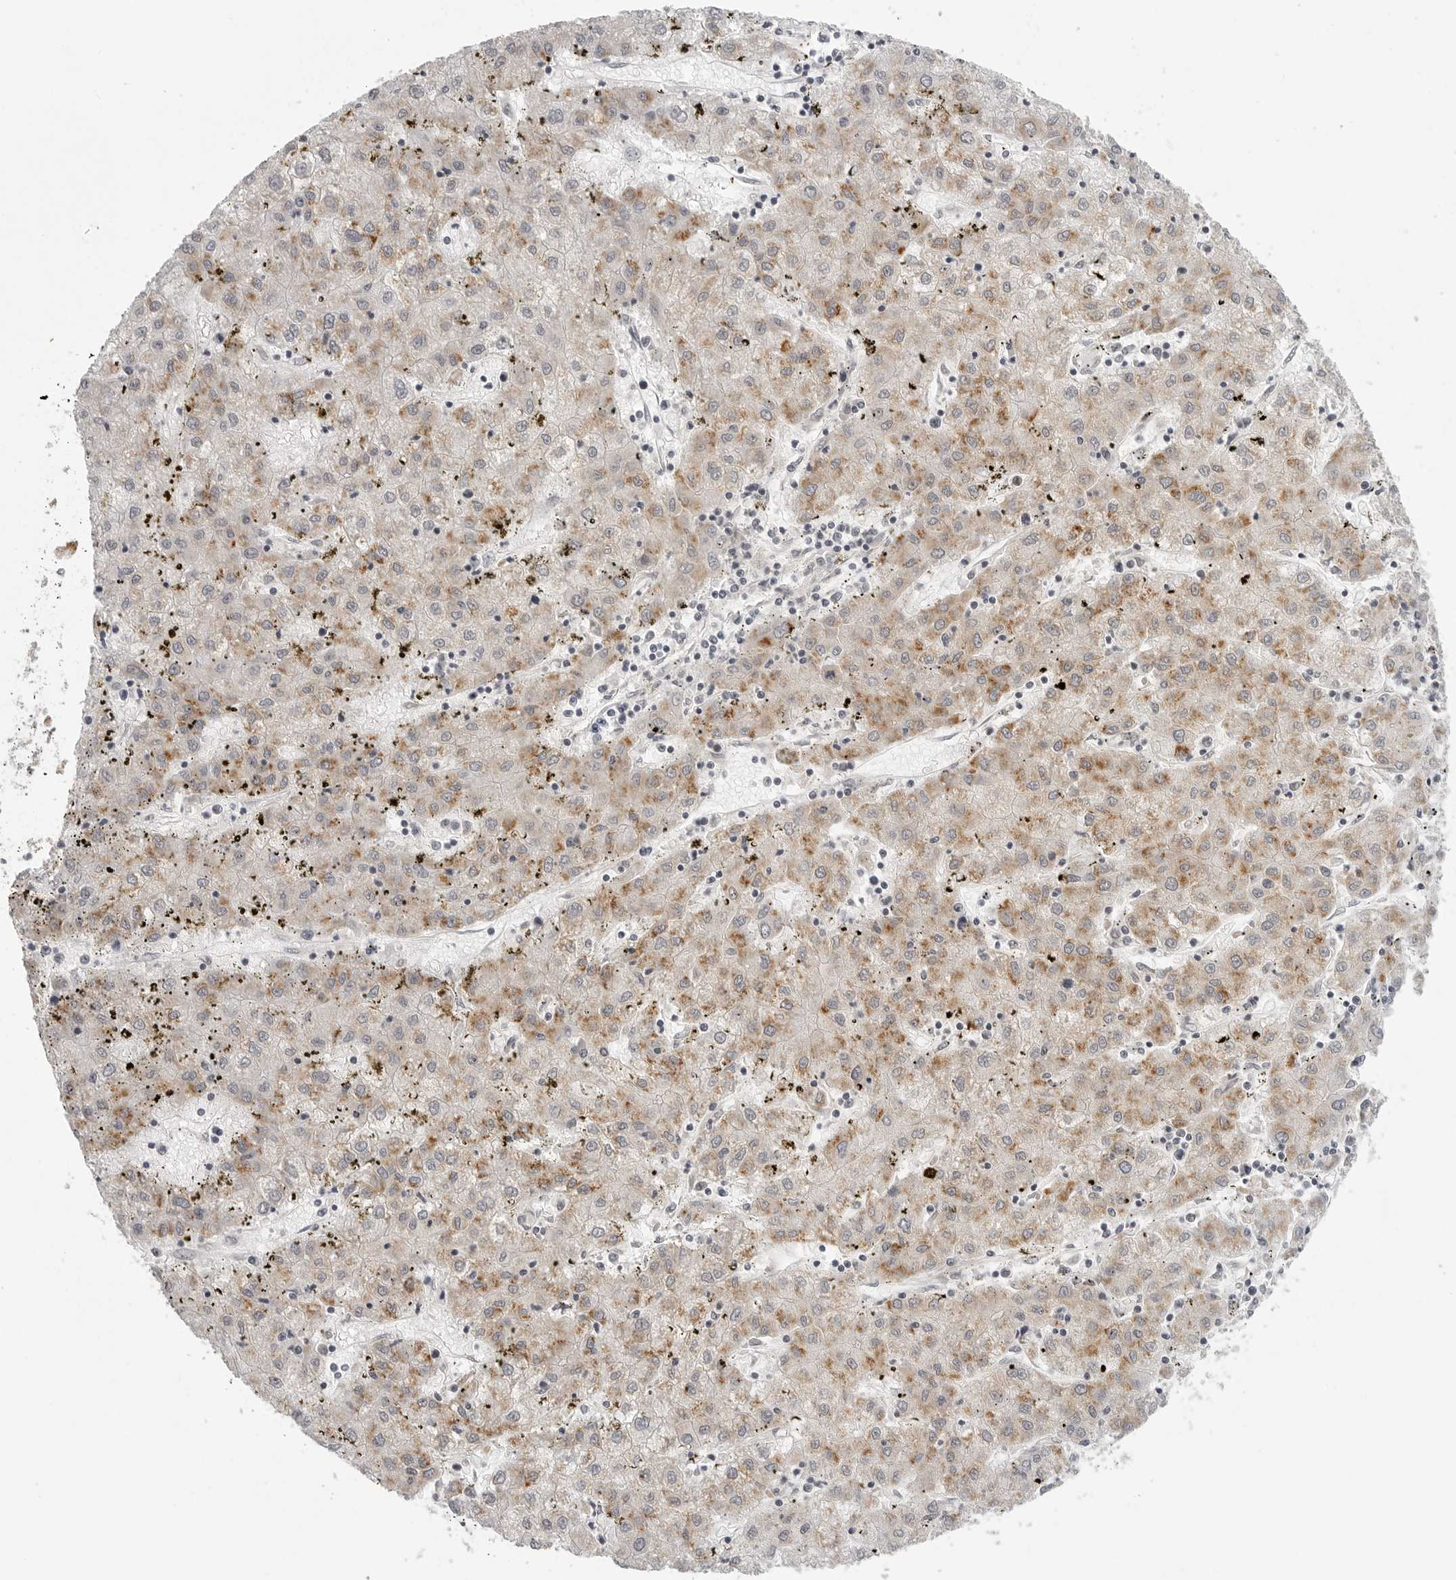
{"staining": {"intensity": "moderate", "quantity": ">75%", "location": "cytoplasmic/membranous"}, "tissue": "liver cancer", "cell_type": "Tumor cells", "image_type": "cancer", "snomed": [{"axis": "morphology", "description": "Carcinoma, Hepatocellular, NOS"}, {"axis": "topography", "description": "Liver"}], "caption": "An immunohistochemistry (IHC) image of tumor tissue is shown. Protein staining in brown shows moderate cytoplasmic/membranous positivity in liver cancer within tumor cells.", "gene": "TUT4", "patient": {"sex": "male", "age": 72}}